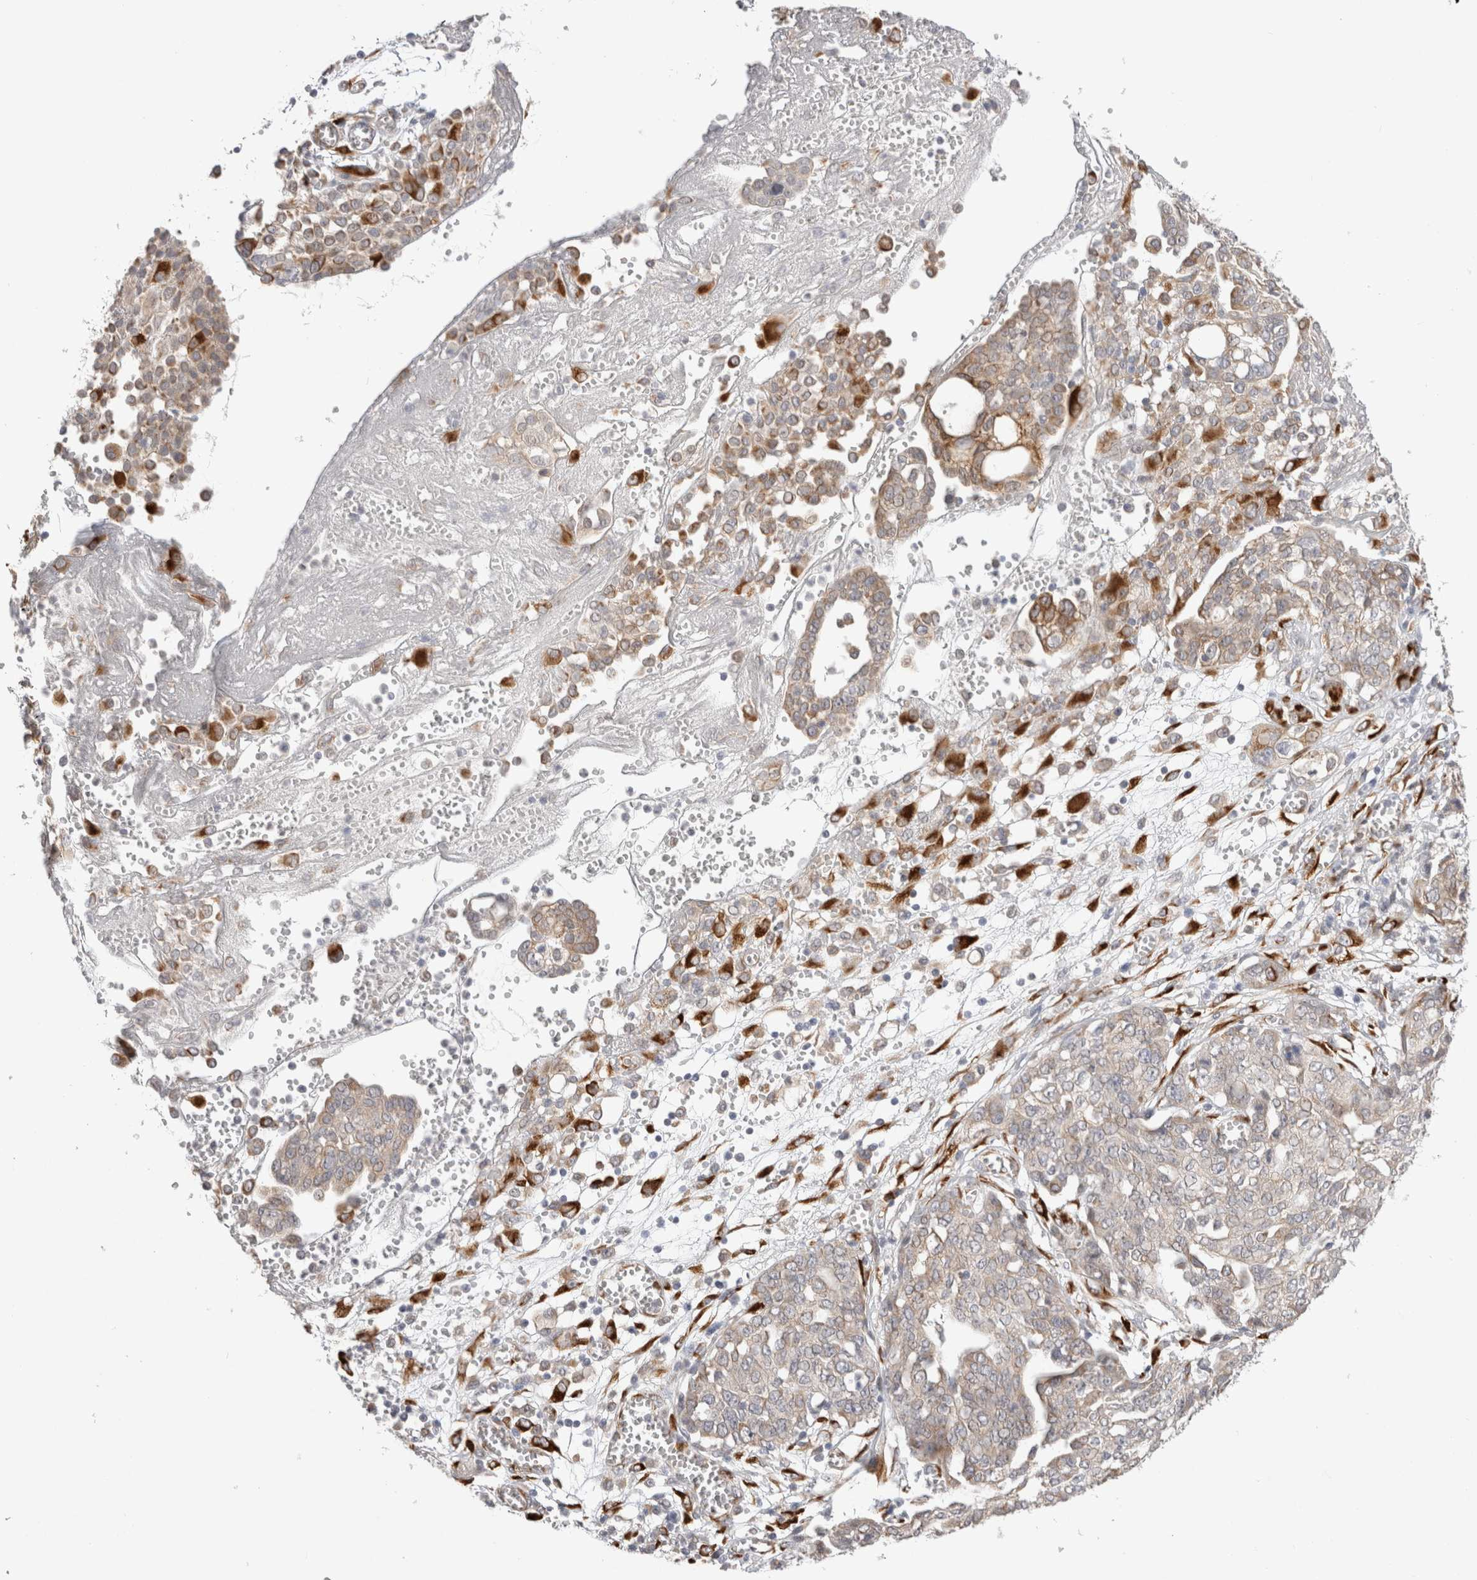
{"staining": {"intensity": "moderate", "quantity": "25%-75%", "location": "cytoplasmic/membranous"}, "tissue": "ovarian cancer", "cell_type": "Tumor cells", "image_type": "cancer", "snomed": [{"axis": "morphology", "description": "Cystadenocarcinoma, serous, NOS"}, {"axis": "topography", "description": "Soft tissue"}, {"axis": "topography", "description": "Ovary"}], "caption": "Ovarian serous cystadenocarcinoma stained with immunohistochemistry (IHC) demonstrates moderate cytoplasmic/membranous expression in approximately 25%-75% of tumor cells.", "gene": "HDLBP", "patient": {"sex": "female", "age": 57}}